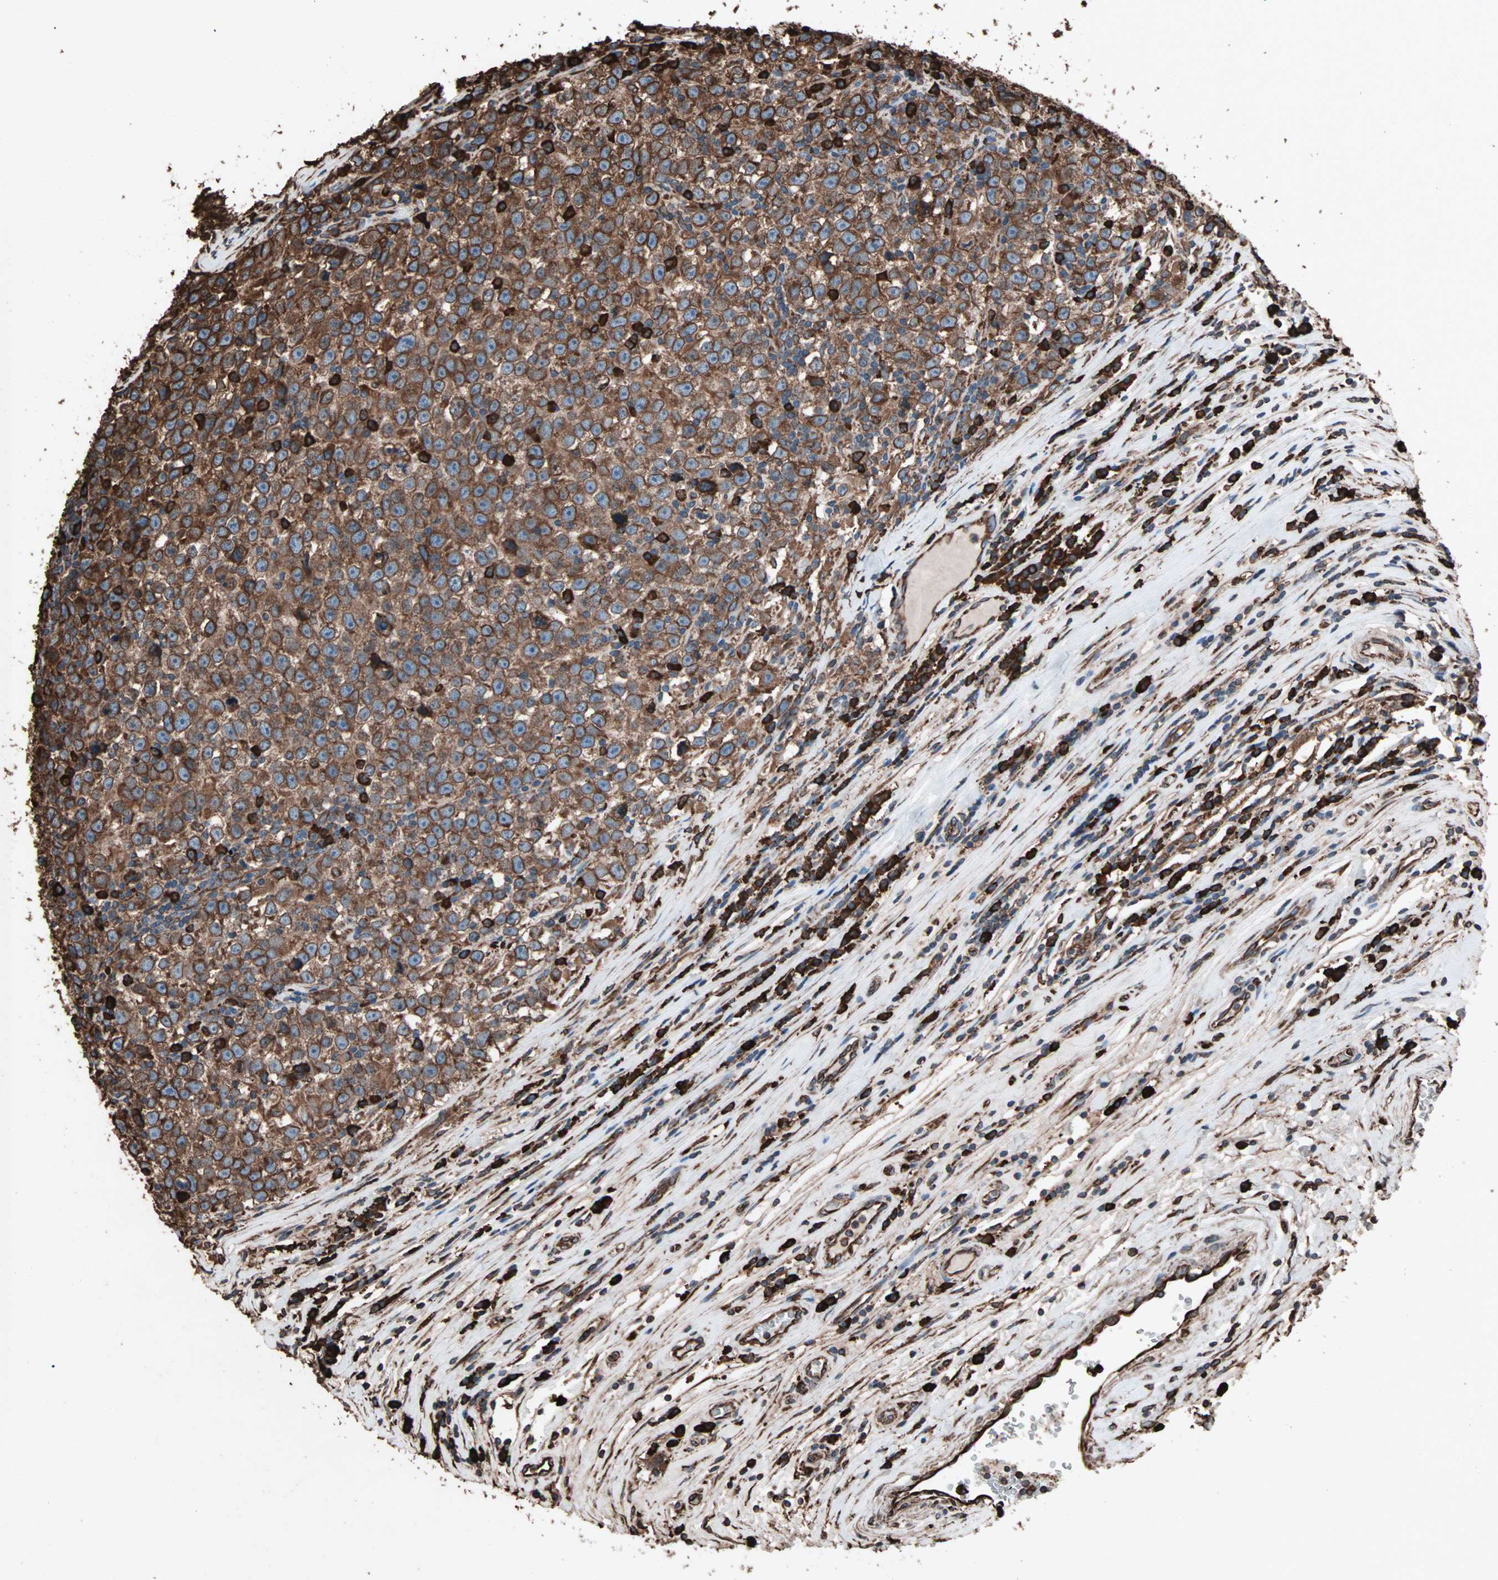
{"staining": {"intensity": "strong", "quantity": ">75%", "location": "cytoplasmic/membranous"}, "tissue": "testis cancer", "cell_type": "Tumor cells", "image_type": "cancer", "snomed": [{"axis": "morphology", "description": "Seminoma, NOS"}, {"axis": "topography", "description": "Testis"}], "caption": "The micrograph displays a brown stain indicating the presence of a protein in the cytoplasmic/membranous of tumor cells in testis cancer (seminoma).", "gene": "HSP90B1", "patient": {"sex": "male", "age": 43}}